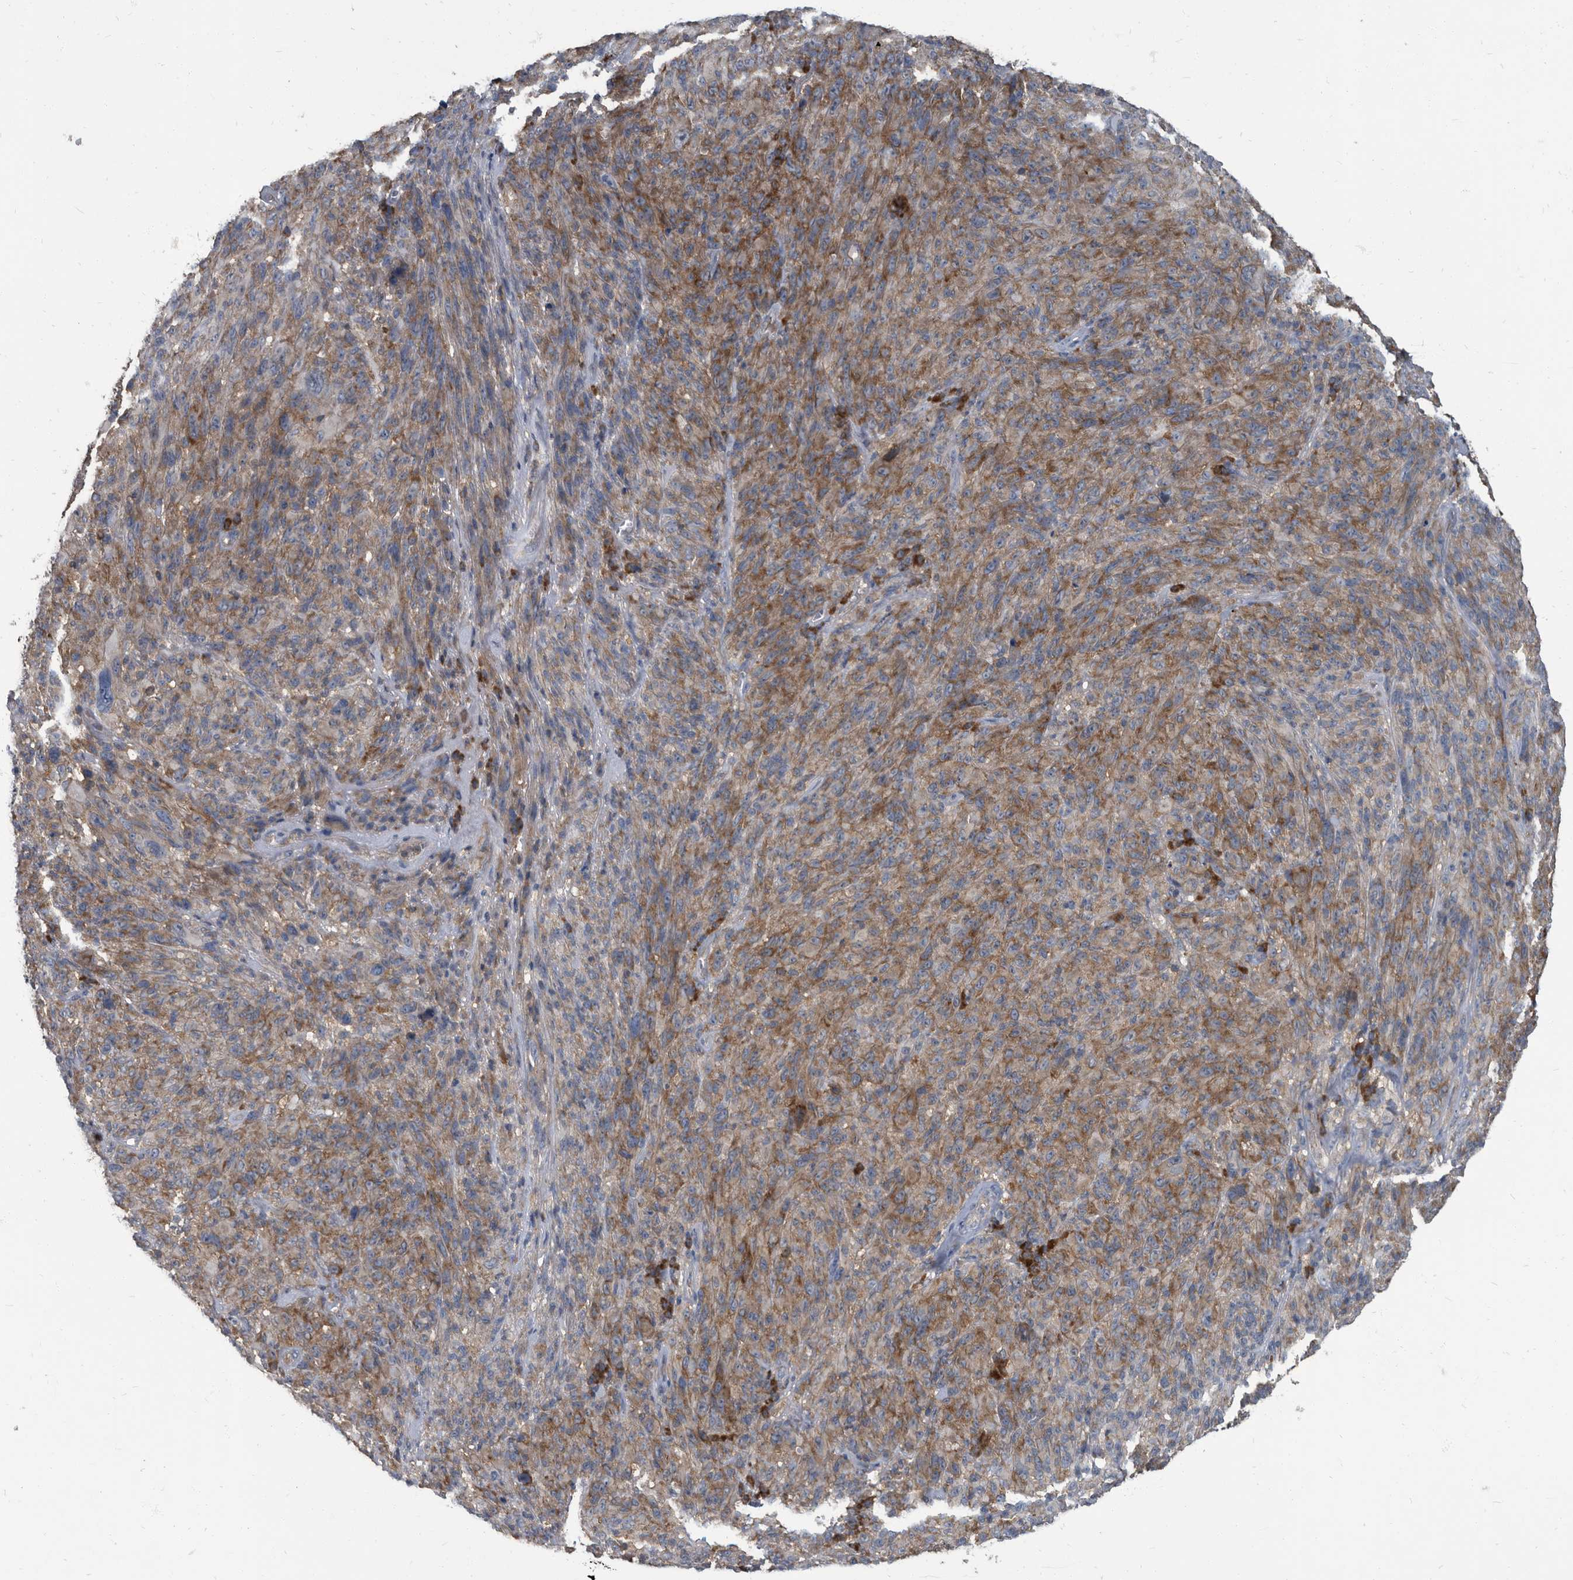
{"staining": {"intensity": "weak", "quantity": ">75%", "location": "cytoplasmic/membranous"}, "tissue": "melanoma", "cell_type": "Tumor cells", "image_type": "cancer", "snomed": [{"axis": "morphology", "description": "Malignant melanoma, NOS"}, {"axis": "topography", "description": "Skin of head"}], "caption": "Weak cytoplasmic/membranous staining for a protein is seen in about >75% of tumor cells of melanoma using IHC.", "gene": "CDV3", "patient": {"sex": "male", "age": 96}}